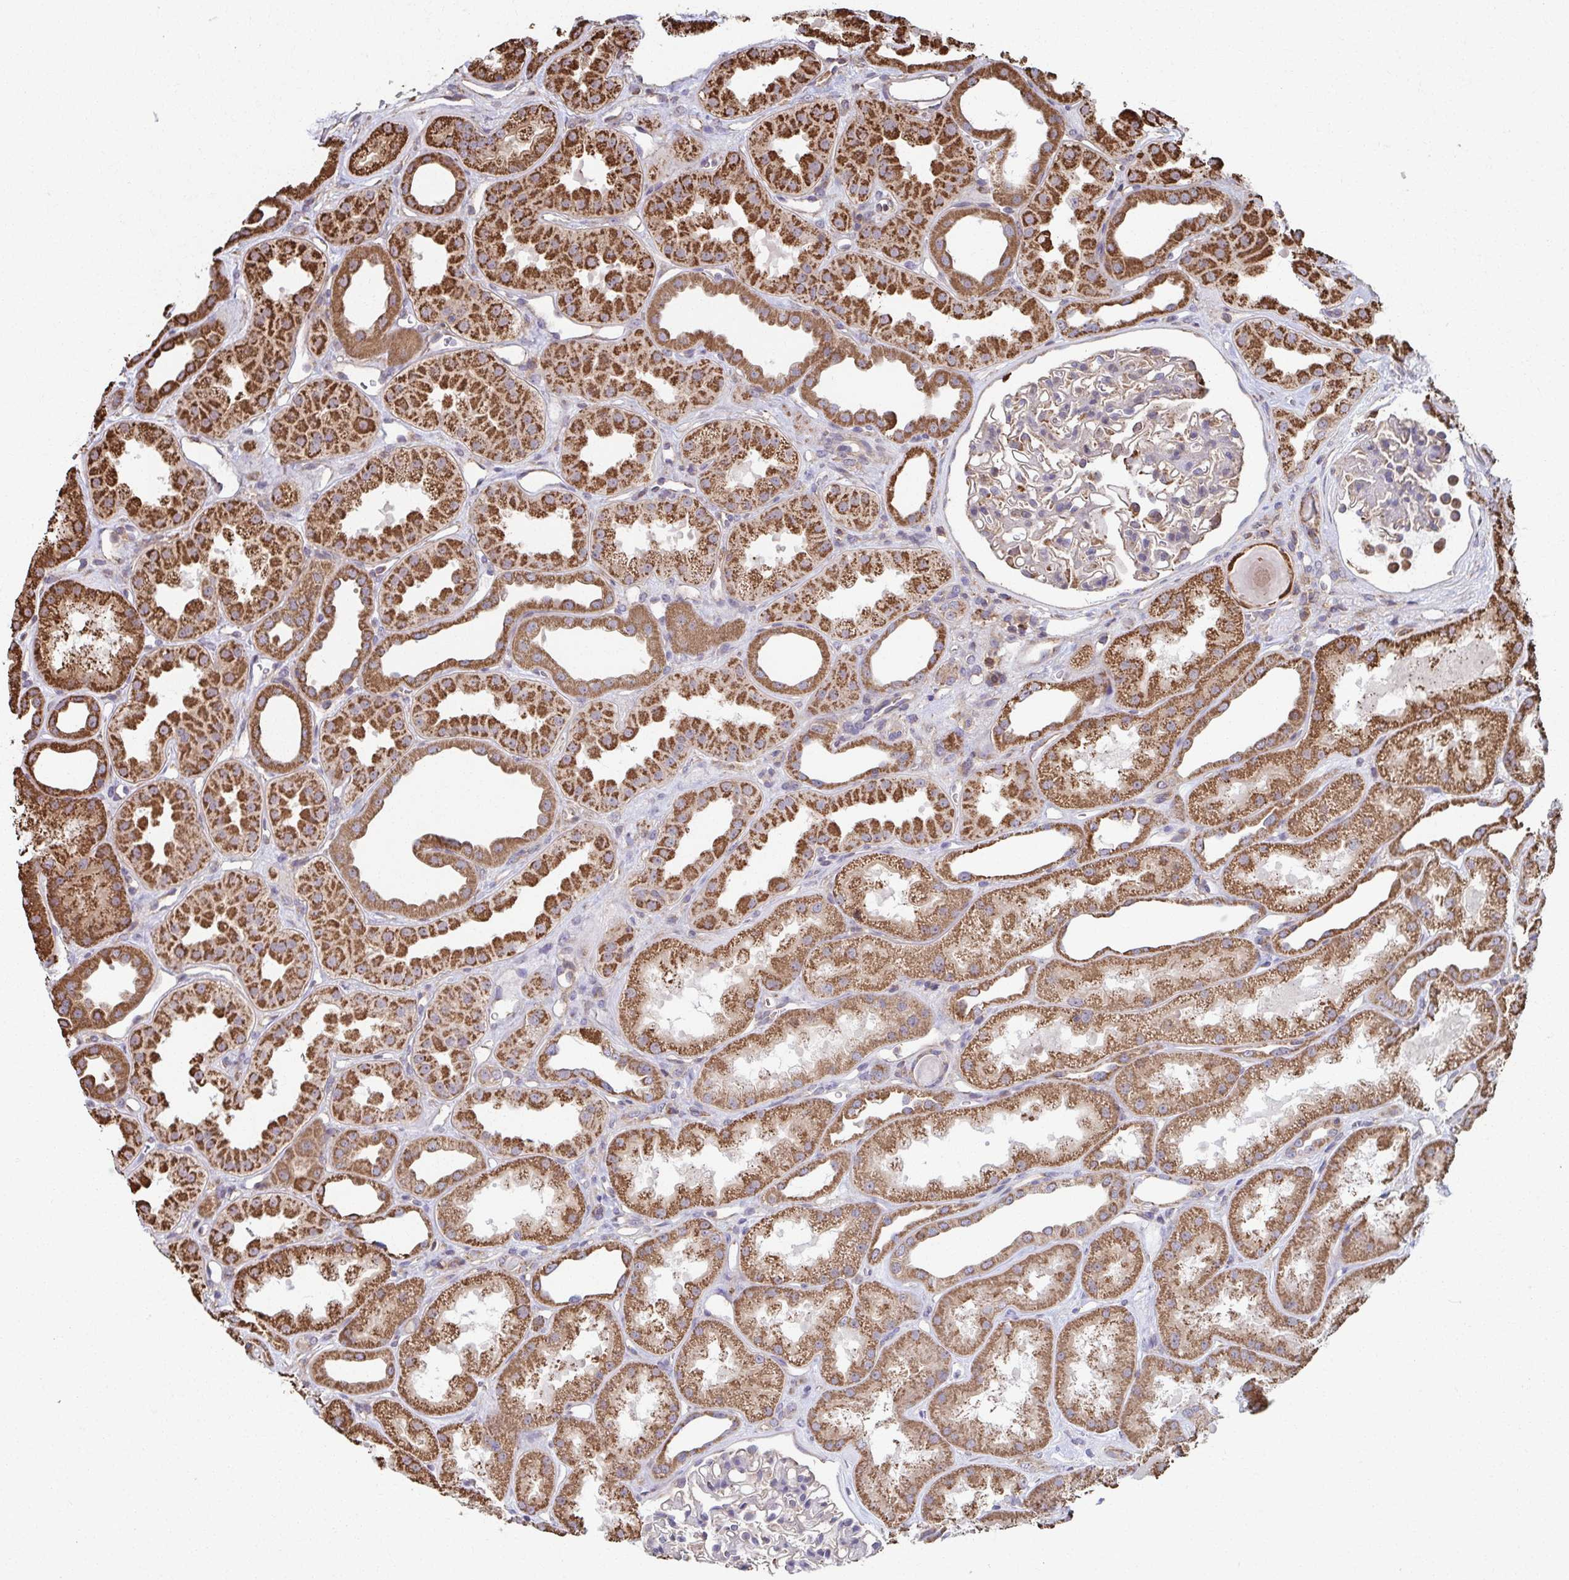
{"staining": {"intensity": "moderate", "quantity": "<25%", "location": "cytoplasmic/membranous"}, "tissue": "kidney", "cell_type": "Cells in glomeruli", "image_type": "normal", "snomed": [{"axis": "morphology", "description": "Normal tissue, NOS"}, {"axis": "topography", "description": "Kidney"}], "caption": "The micrograph displays a brown stain indicating the presence of a protein in the cytoplasmic/membranous of cells in glomeruli in kidney. (DAB IHC, brown staining for protein, blue staining for nuclei).", "gene": "KLHL34", "patient": {"sex": "male", "age": 61}}